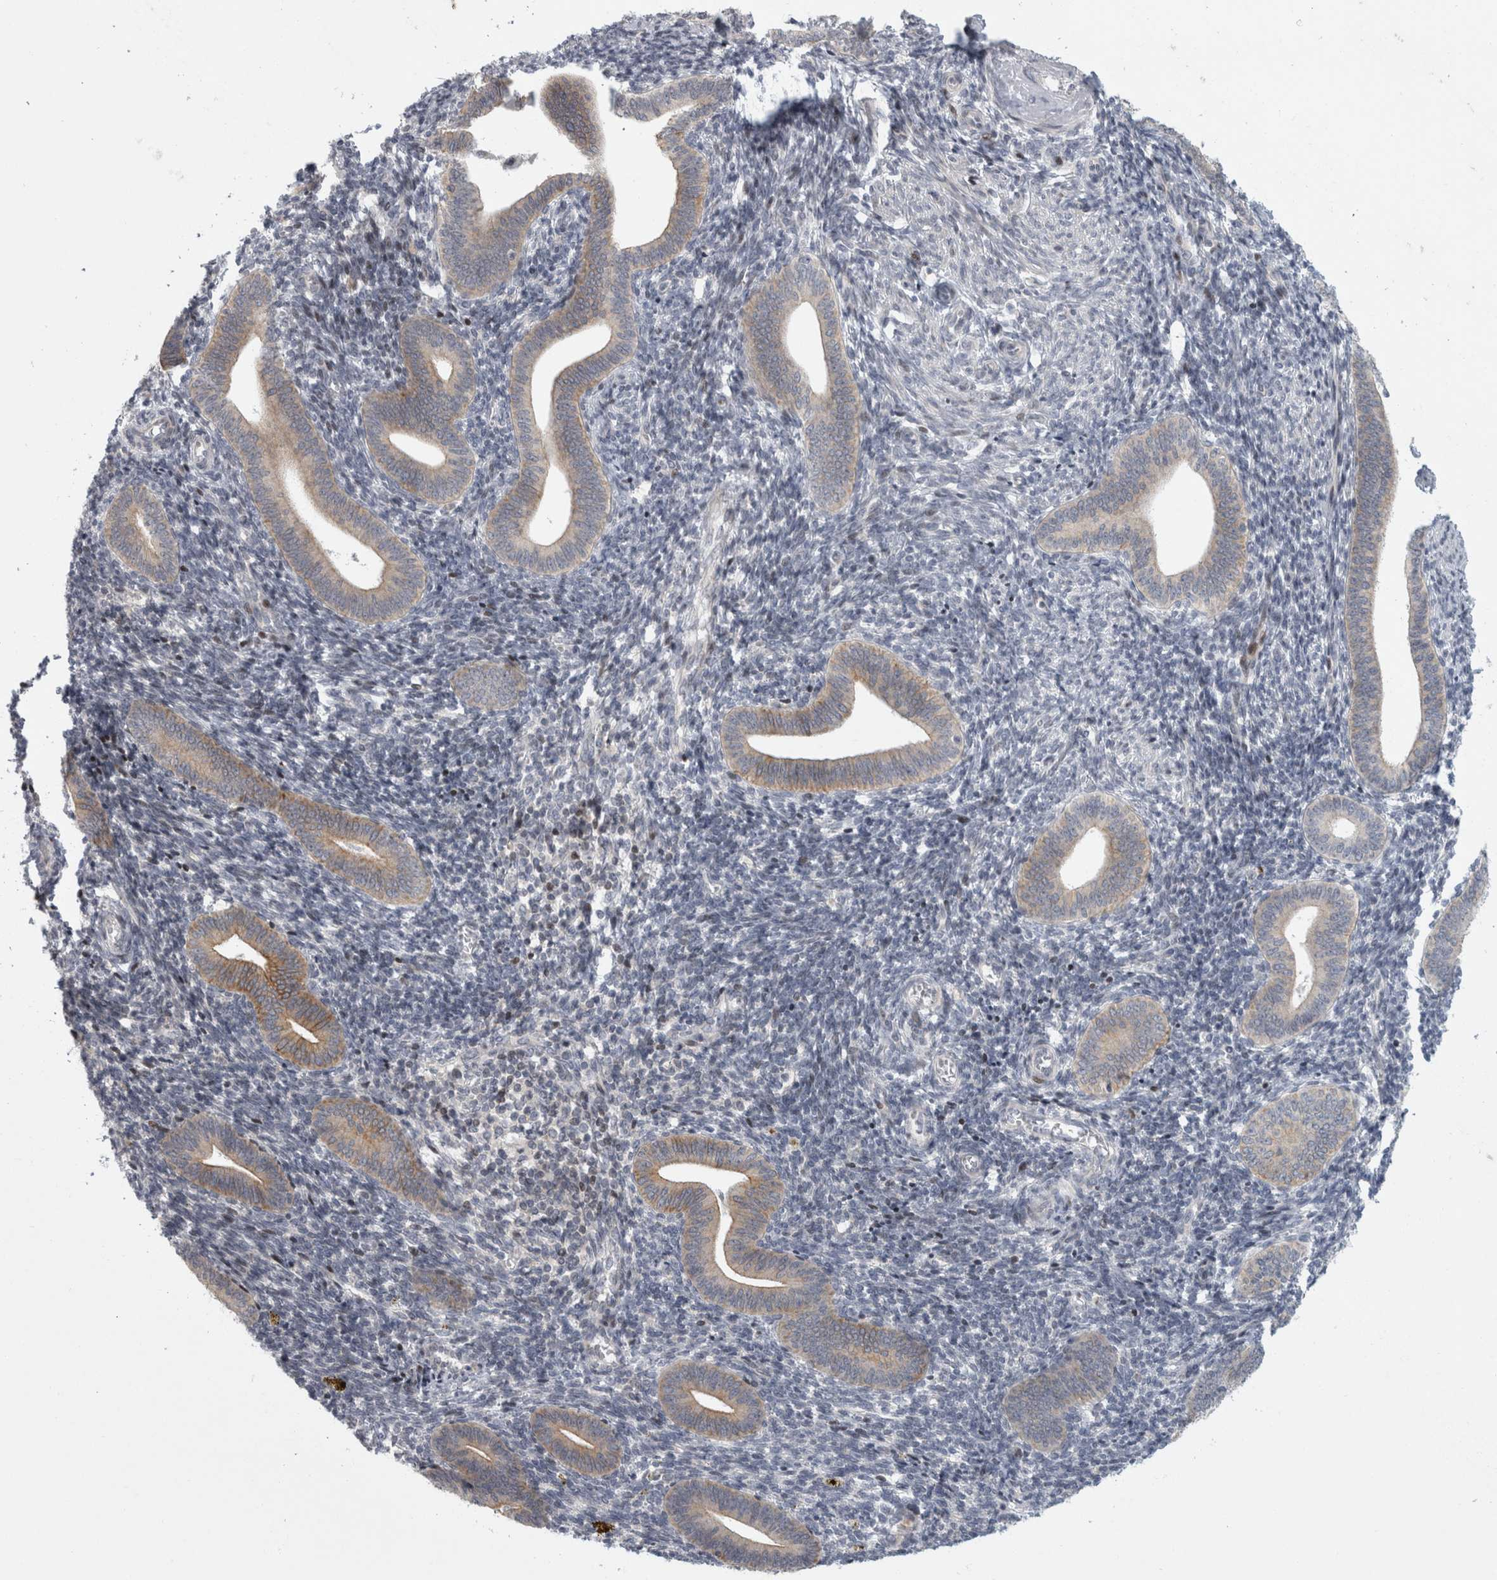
{"staining": {"intensity": "negative", "quantity": "none", "location": "none"}, "tissue": "endometrium", "cell_type": "Cells in endometrial stroma", "image_type": "normal", "snomed": [{"axis": "morphology", "description": "Normal tissue, NOS"}, {"axis": "topography", "description": "Uterus"}, {"axis": "topography", "description": "Endometrium"}], "caption": "Immunohistochemistry (IHC) of normal endometrium exhibits no positivity in cells in endometrial stroma.", "gene": "UTP25", "patient": {"sex": "female", "age": 33}}